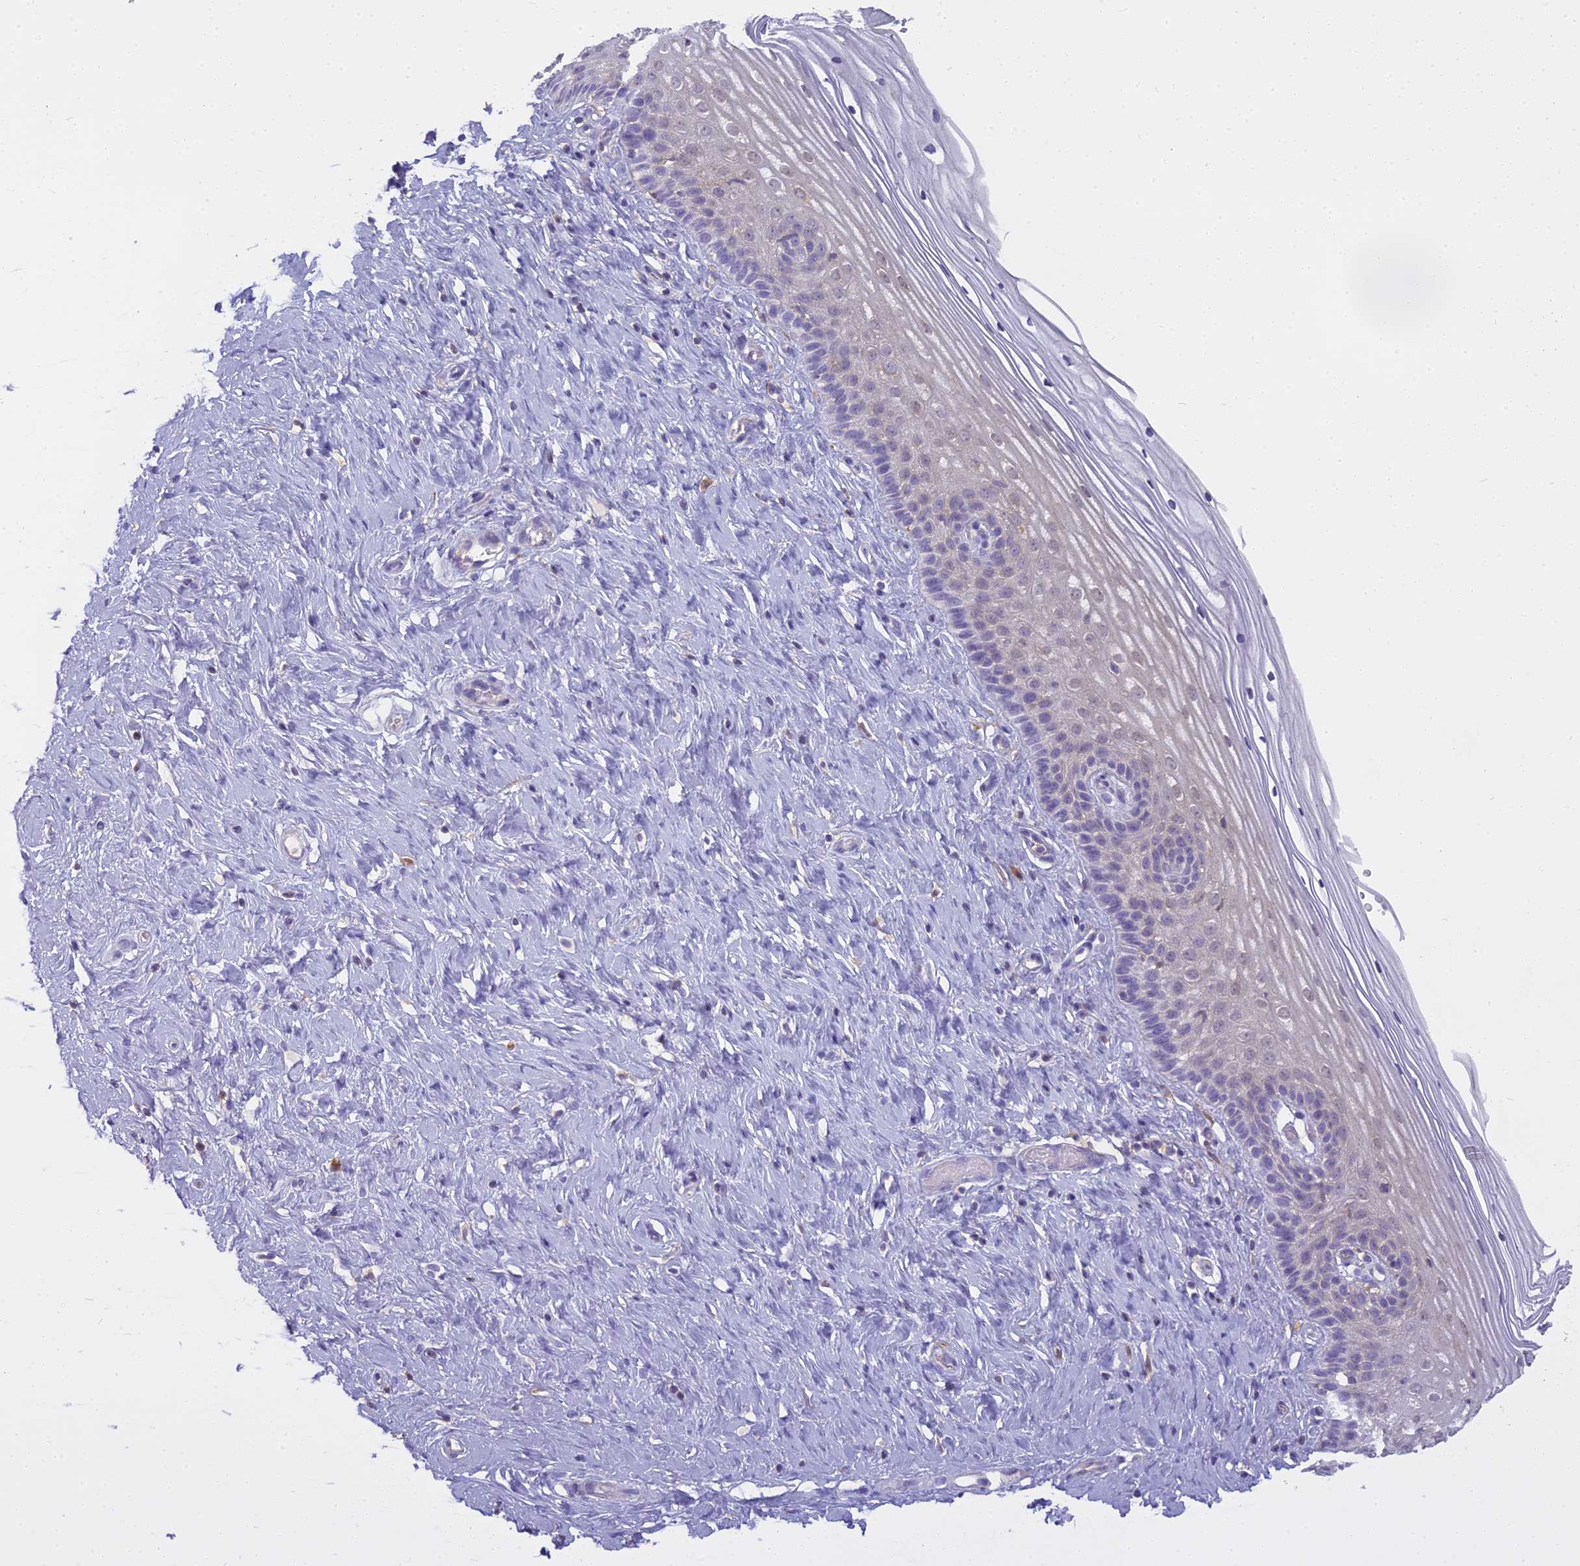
{"staining": {"intensity": "negative", "quantity": "none", "location": "none"}, "tissue": "cervix", "cell_type": "Glandular cells", "image_type": "normal", "snomed": [{"axis": "morphology", "description": "Normal tissue, NOS"}, {"axis": "topography", "description": "Cervix"}], "caption": "Immunohistochemistry (IHC) of benign cervix displays no expression in glandular cells.", "gene": "BLNK", "patient": {"sex": "female", "age": 33}}